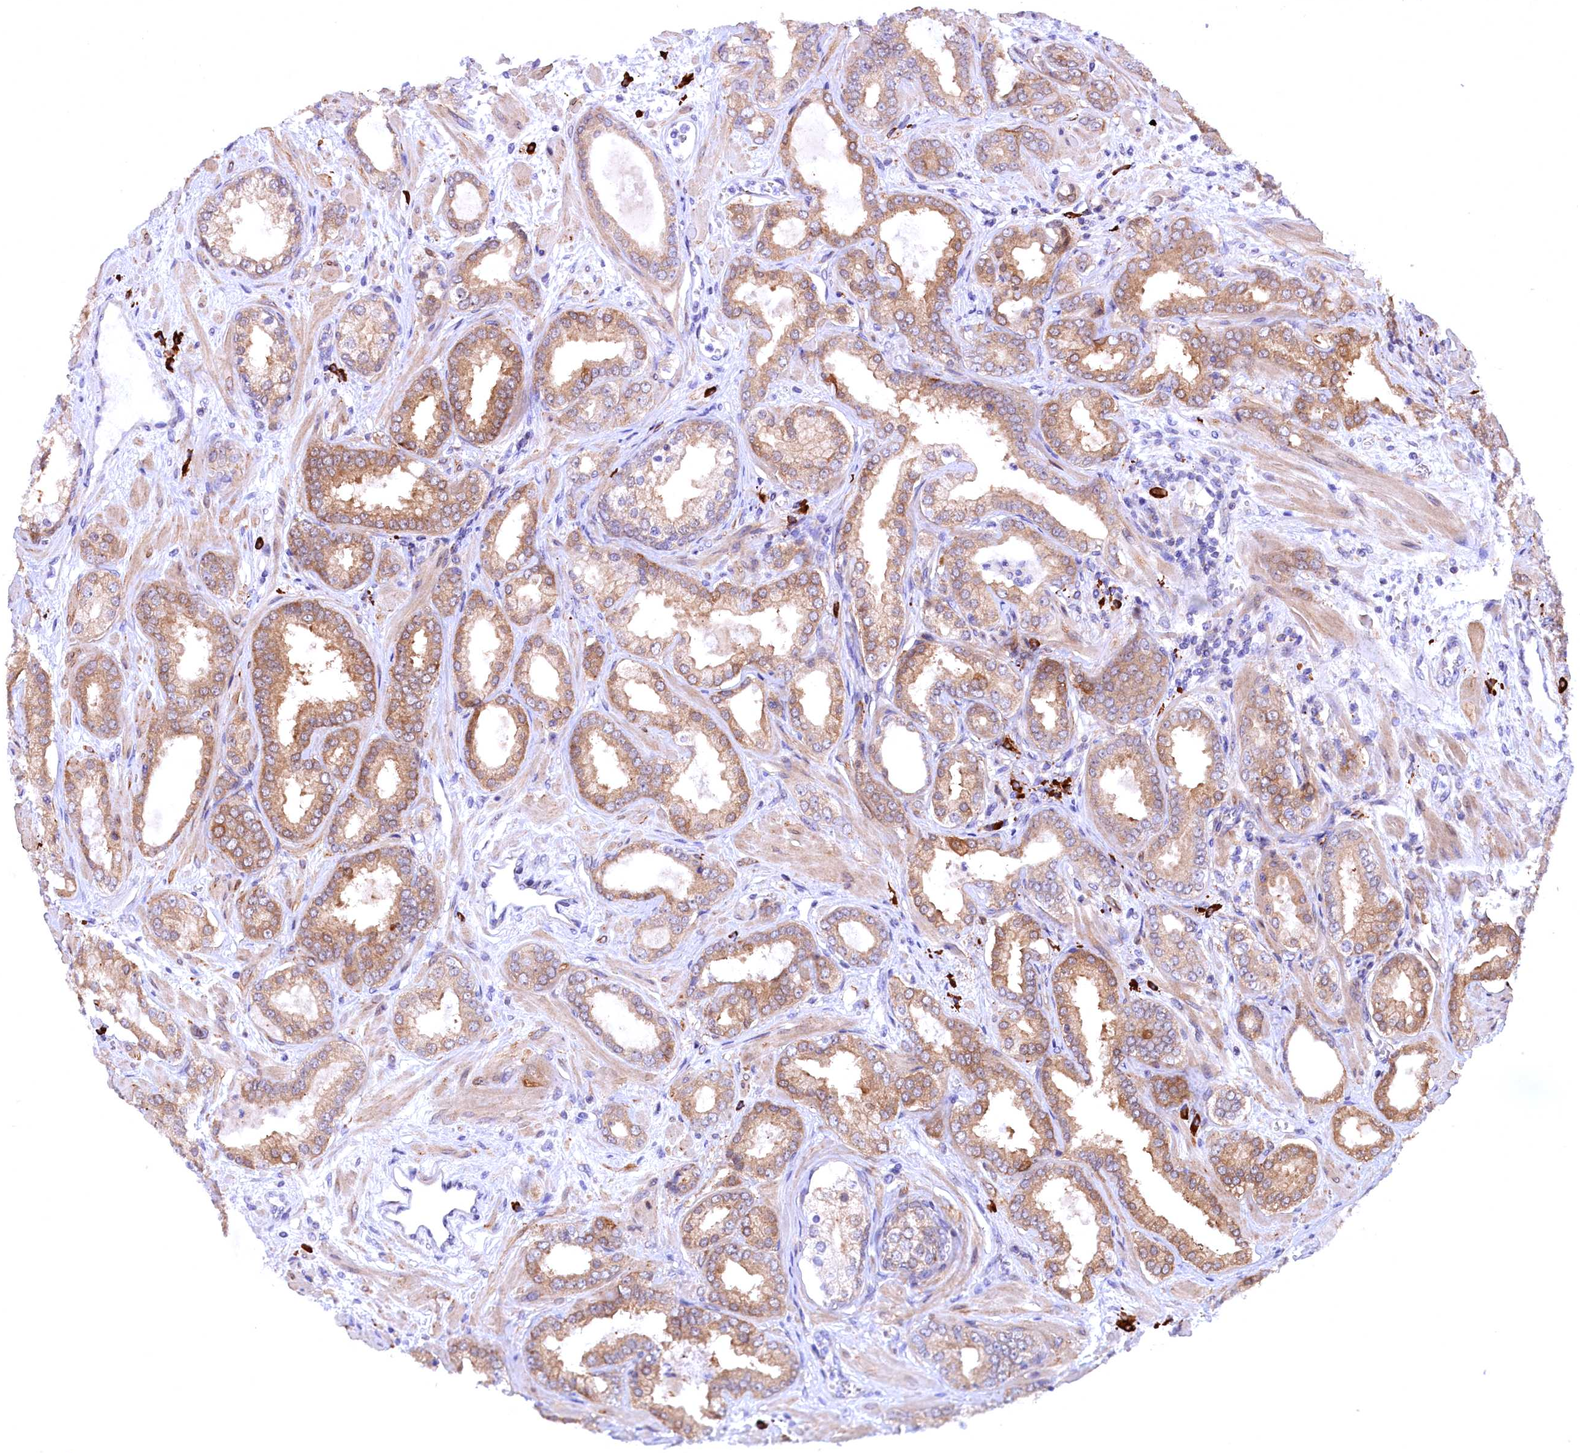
{"staining": {"intensity": "moderate", "quantity": ">75%", "location": "cytoplasmic/membranous"}, "tissue": "prostate cancer", "cell_type": "Tumor cells", "image_type": "cancer", "snomed": [{"axis": "morphology", "description": "Adenocarcinoma, High grade"}, {"axis": "topography", "description": "Prostate"}], "caption": "The immunohistochemical stain shows moderate cytoplasmic/membranous staining in tumor cells of prostate cancer (high-grade adenocarcinoma) tissue.", "gene": "JPT2", "patient": {"sex": "male", "age": 64}}